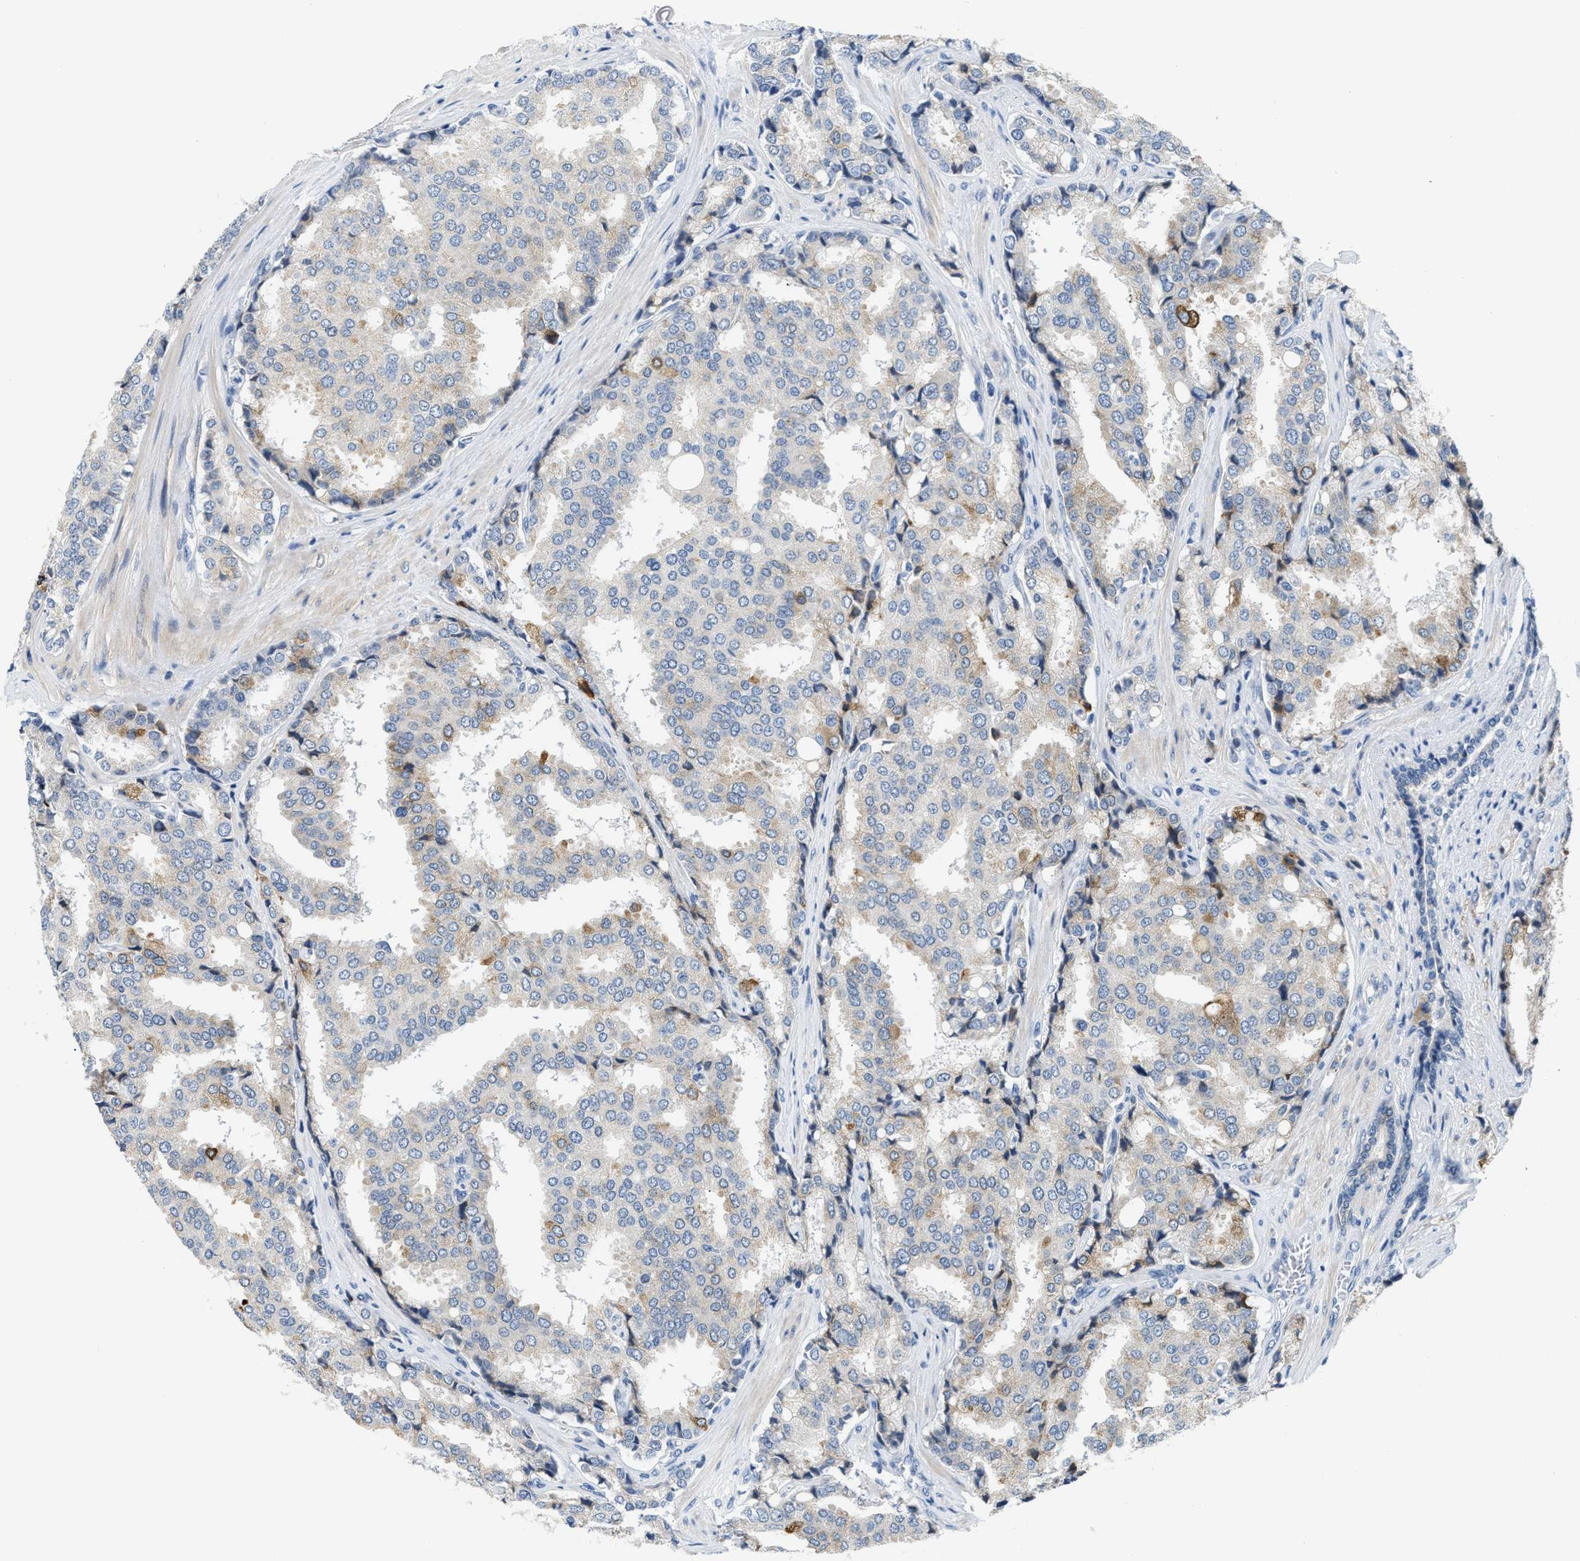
{"staining": {"intensity": "moderate", "quantity": "<25%", "location": "cytoplasmic/membranous"}, "tissue": "prostate cancer", "cell_type": "Tumor cells", "image_type": "cancer", "snomed": [{"axis": "morphology", "description": "Adenocarcinoma, High grade"}, {"axis": "topography", "description": "Prostate"}], "caption": "Prostate high-grade adenocarcinoma was stained to show a protein in brown. There is low levels of moderate cytoplasmic/membranous staining in approximately <25% of tumor cells.", "gene": "CLGN", "patient": {"sex": "male", "age": 50}}